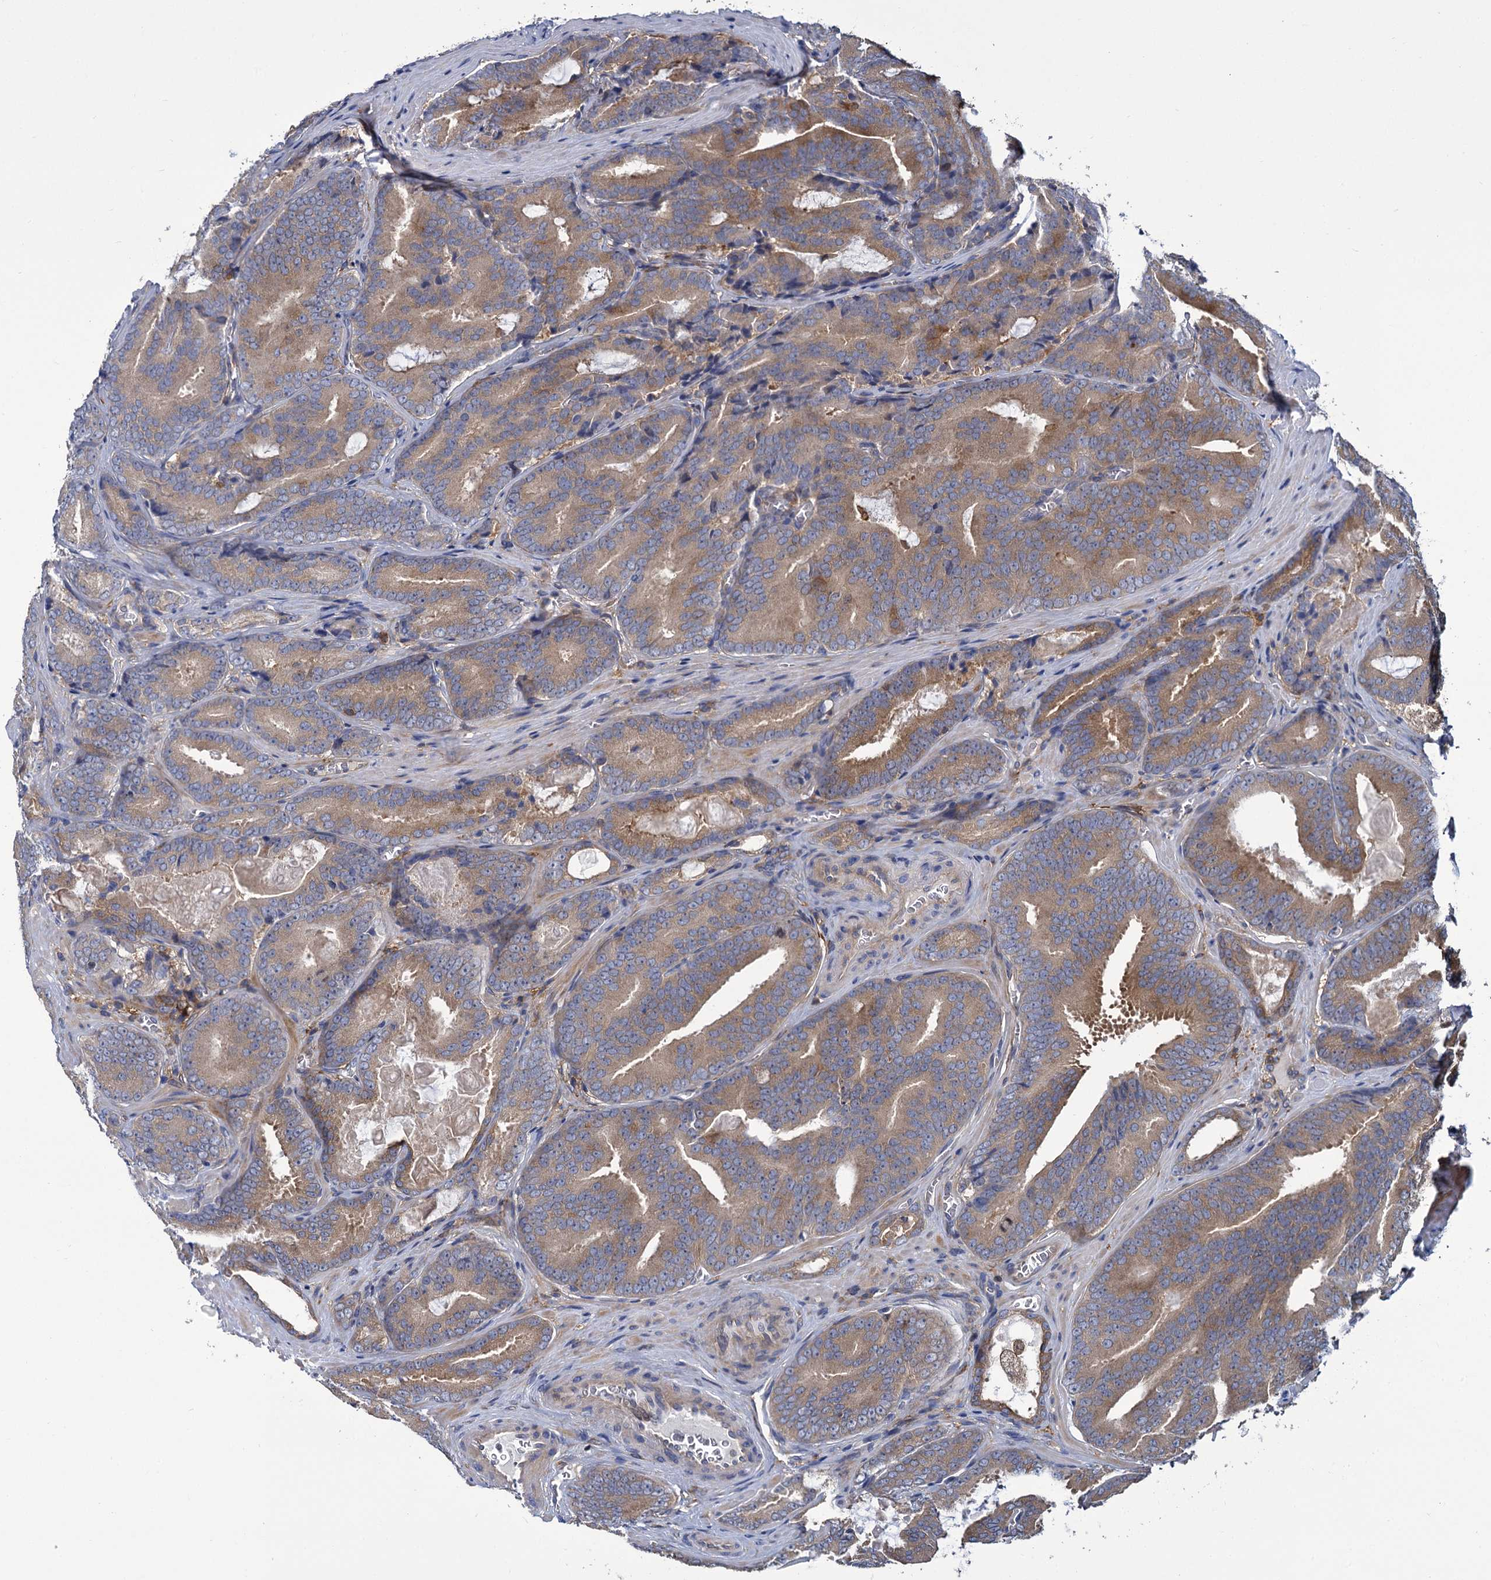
{"staining": {"intensity": "moderate", "quantity": ">75%", "location": "cytoplasmic/membranous"}, "tissue": "prostate cancer", "cell_type": "Tumor cells", "image_type": "cancer", "snomed": [{"axis": "morphology", "description": "Adenocarcinoma, High grade"}, {"axis": "topography", "description": "Prostate"}], "caption": "An image showing moderate cytoplasmic/membranous staining in about >75% of tumor cells in prostate cancer, as visualized by brown immunohistochemical staining.", "gene": "GCLC", "patient": {"sex": "male", "age": 66}}